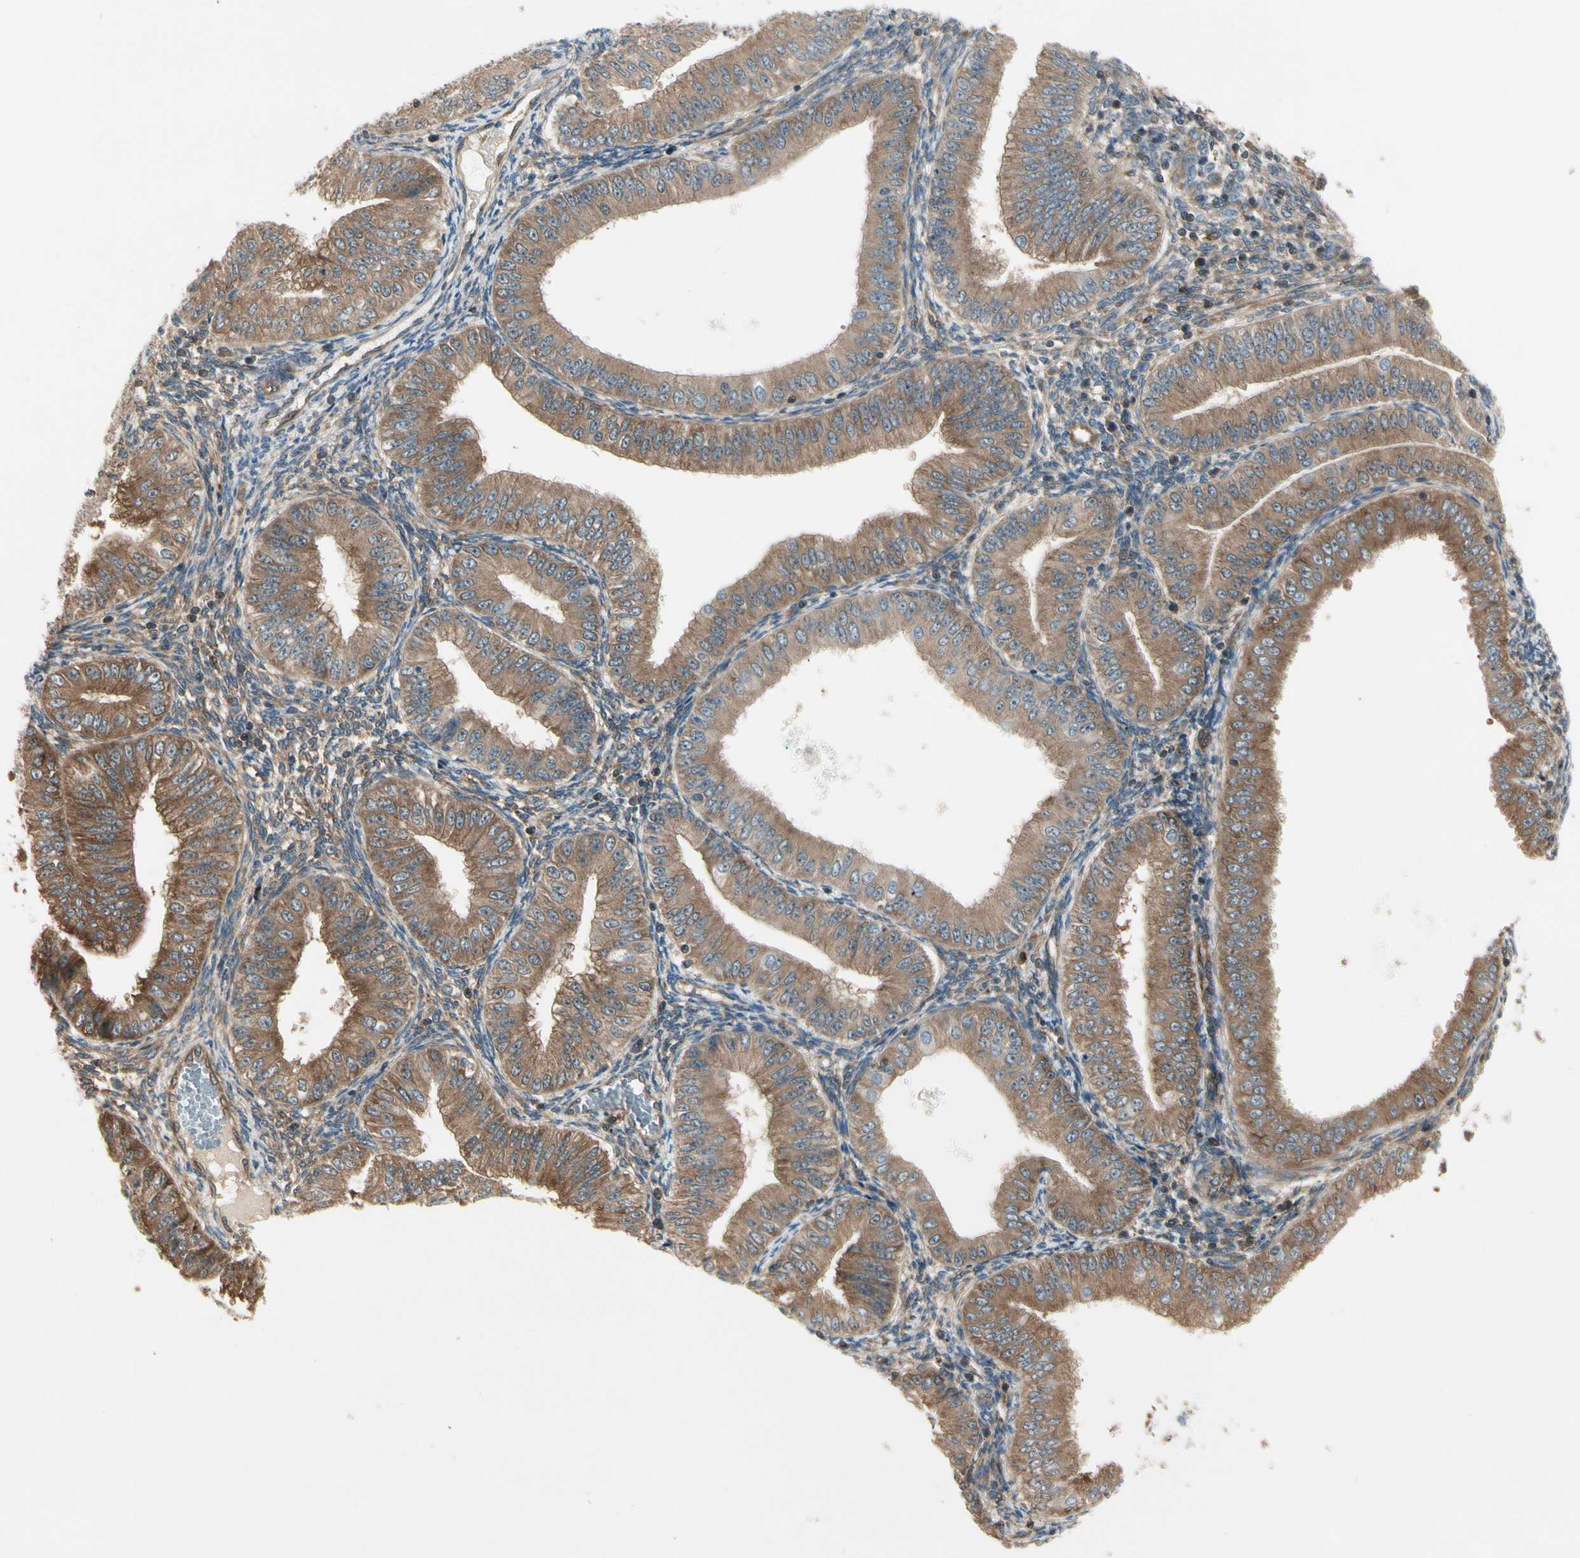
{"staining": {"intensity": "moderate", "quantity": ">75%", "location": "cytoplasmic/membranous"}, "tissue": "endometrial cancer", "cell_type": "Tumor cells", "image_type": "cancer", "snomed": [{"axis": "morphology", "description": "Normal tissue, NOS"}, {"axis": "morphology", "description": "Adenocarcinoma, NOS"}, {"axis": "topography", "description": "Endometrium"}], "caption": "Protein staining demonstrates moderate cytoplasmic/membranous staining in approximately >75% of tumor cells in endometrial cancer (adenocarcinoma). The protein is stained brown, and the nuclei are stained in blue (DAB IHC with brightfield microscopy, high magnification).", "gene": "OXSR1", "patient": {"sex": "female", "age": 53}}